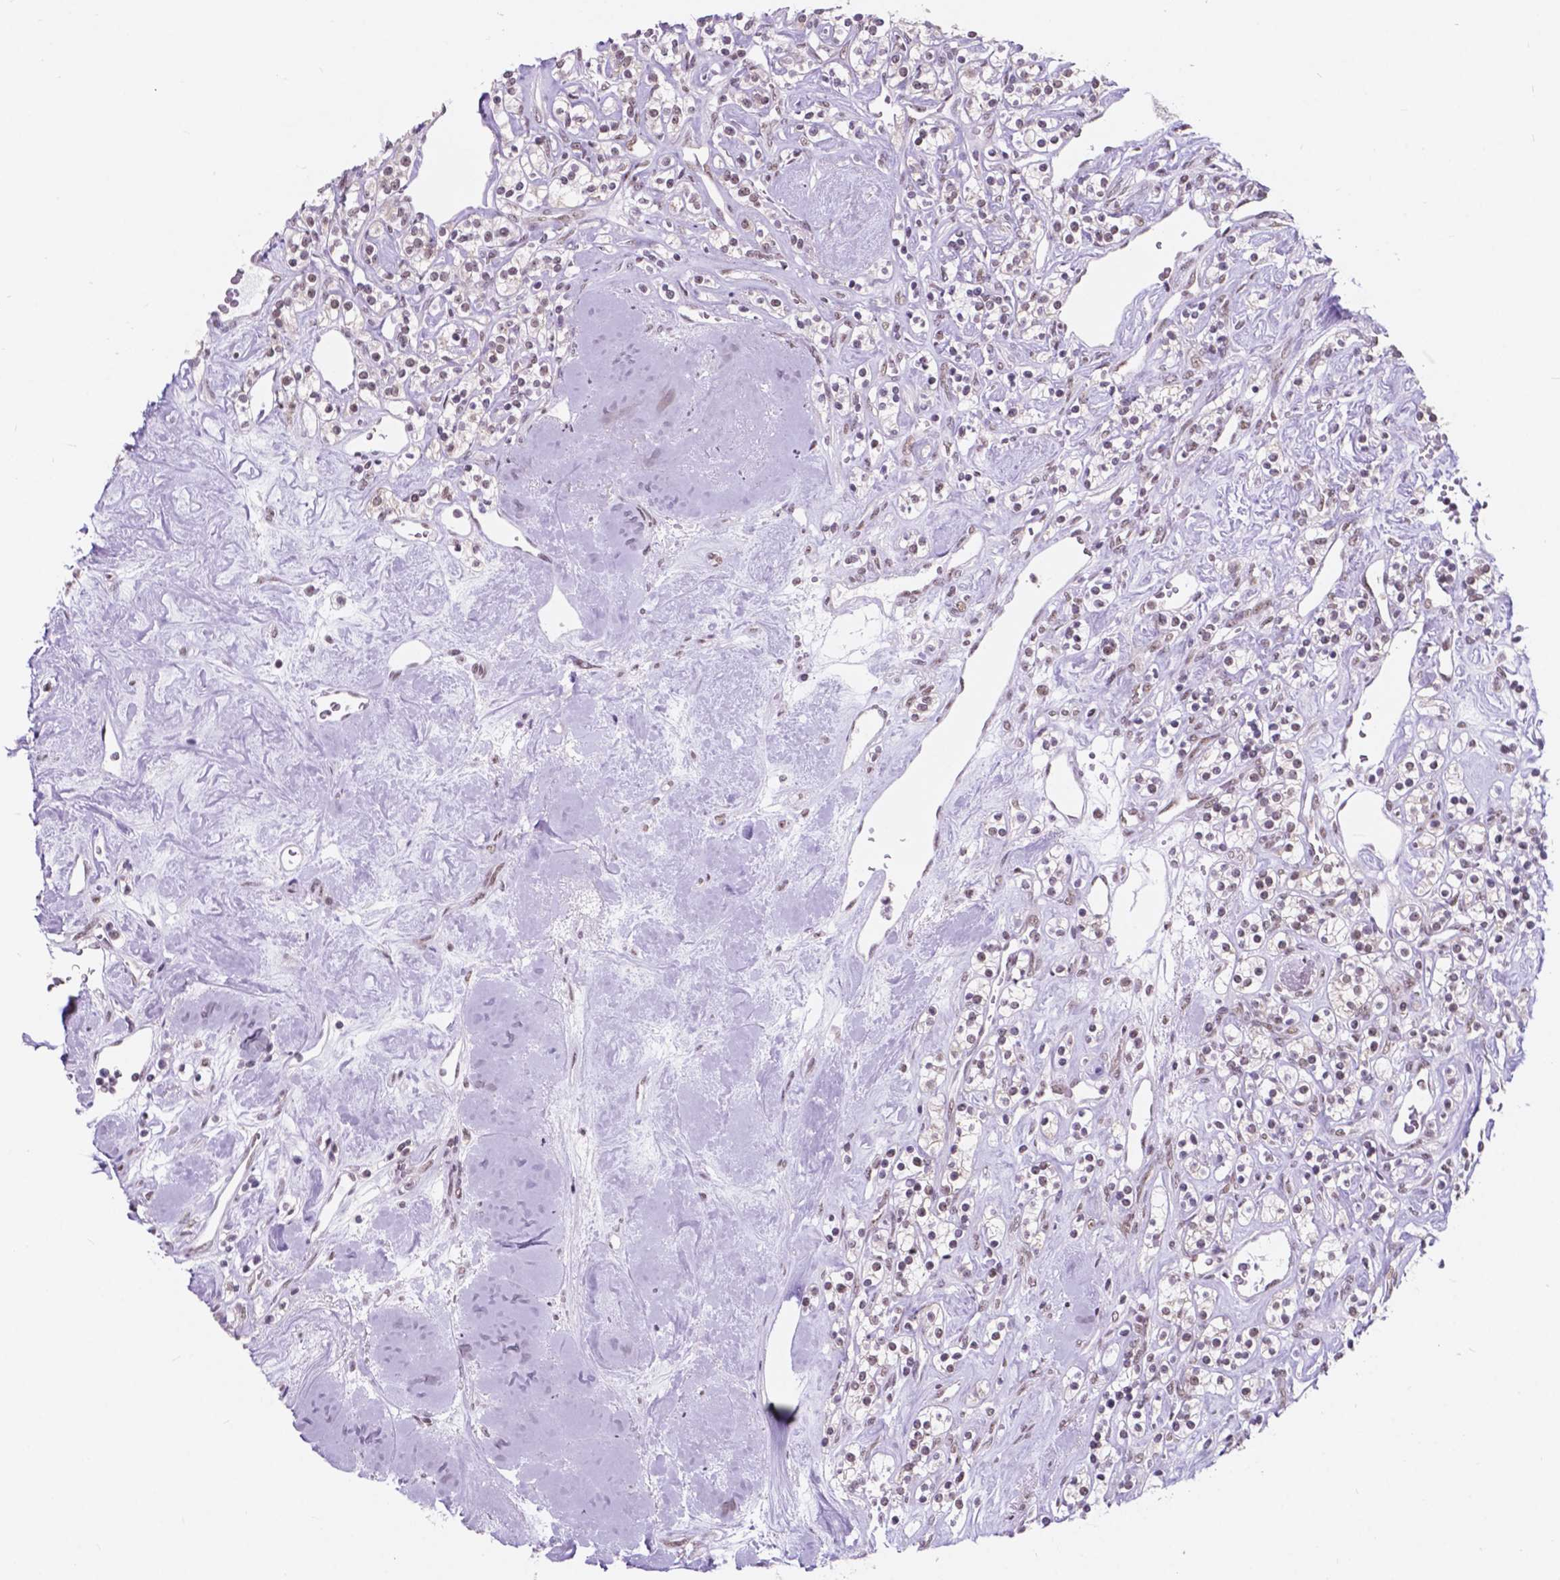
{"staining": {"intensity": "negative", "quantity": "none", "location": "none"}, "tissue": "renal cancer", "cell_type": "Tumor cells", "image_type": "cancer", "snomed": [{"axis": "morphology", "description": "Adenocarcinoma, NOS"}, {"axis": "topography", "description": "Kidney"}], "caption": "Micrograph shows no protein expression in tumor cells of renal cancer (adenocarcinoma) tissue. Nuclei are stained in blue.", "gene": "BCAS2", "patient": {"sex": "male", "age": 77}}